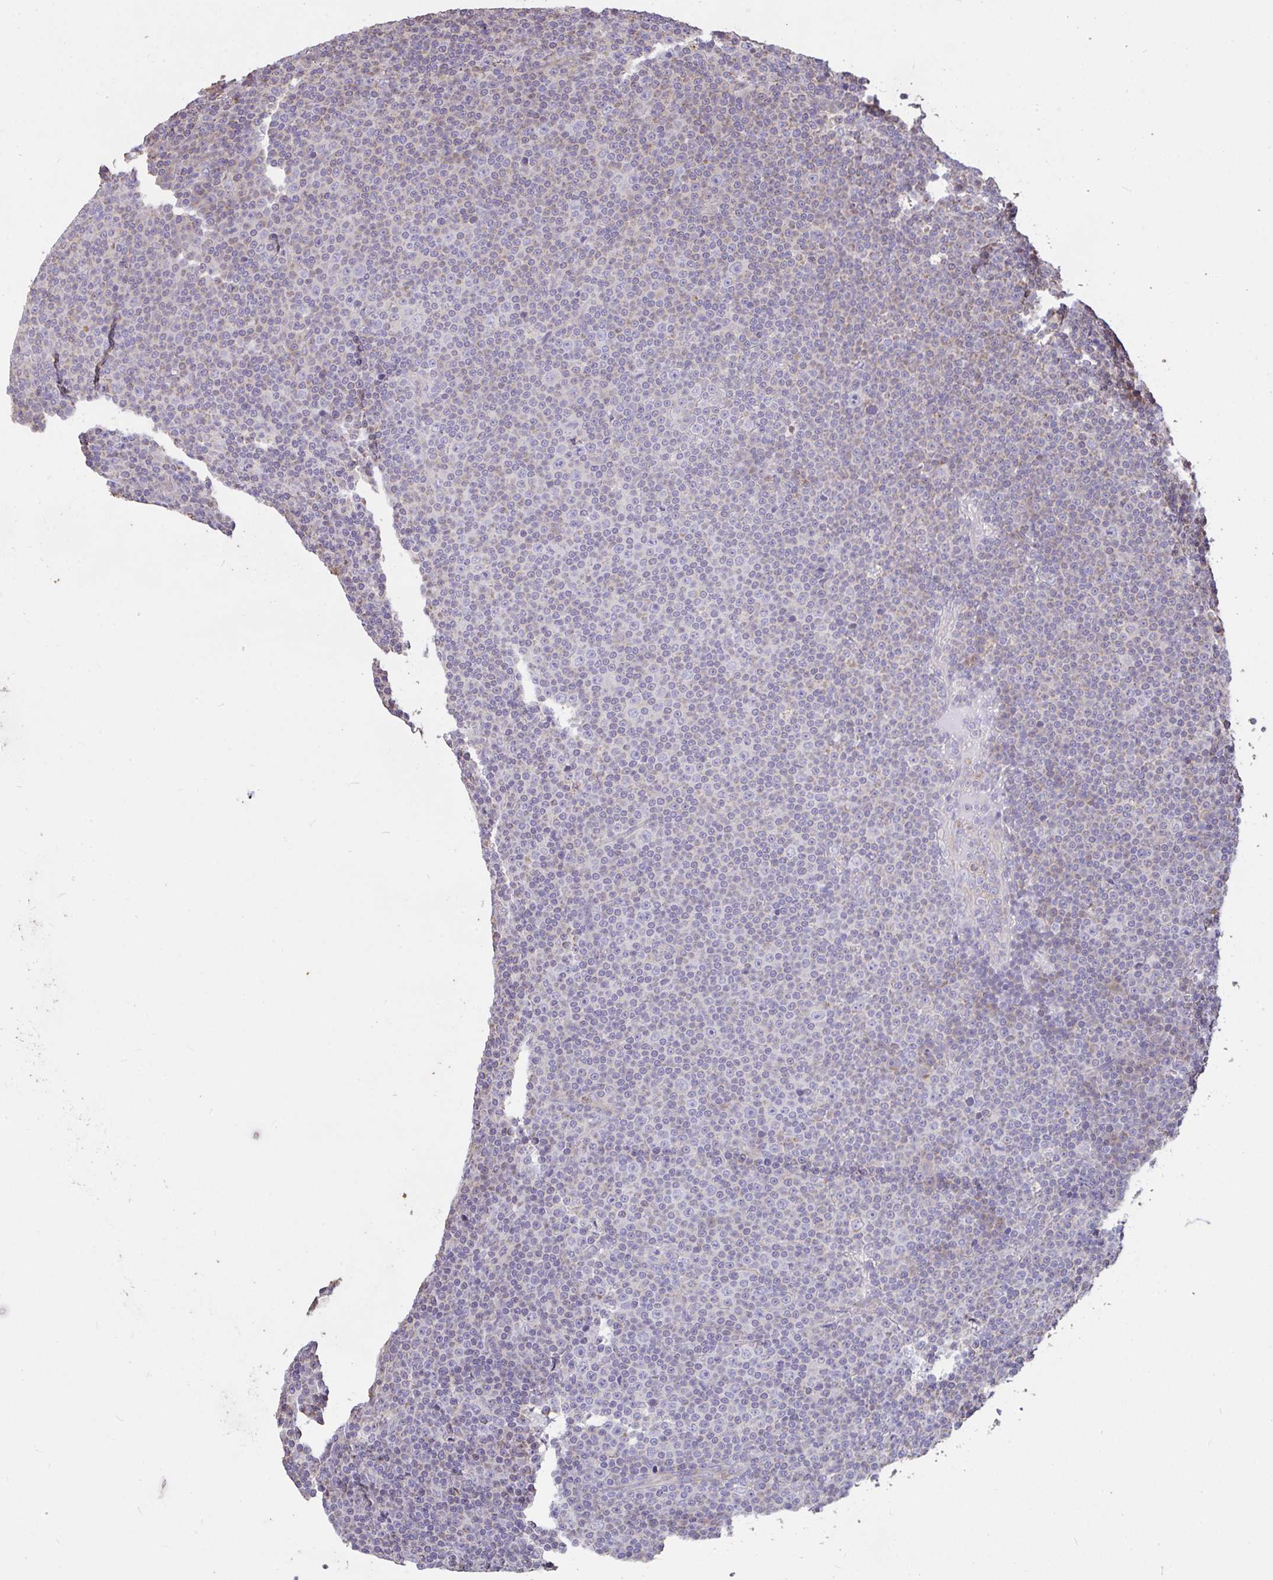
{"staining": {"intensity": "negative", "quantity": "none", "location": "none"}, "tissue": "lymphoma", "cell_type": "Tumor cells", "image_type": "cancer", "snomed": [{"axis": "morphology", "description": "Malignant lymphoma, non-Hodgkin's type, Low grade"}, {"axis": "topography", "description": "Lymph node"}], "caption": "The micrograph demonstrates no significant staining in tumor cells of lymphoma.", "gene": "FCER1A", "patient": {"sex": "female", "age": 67}}